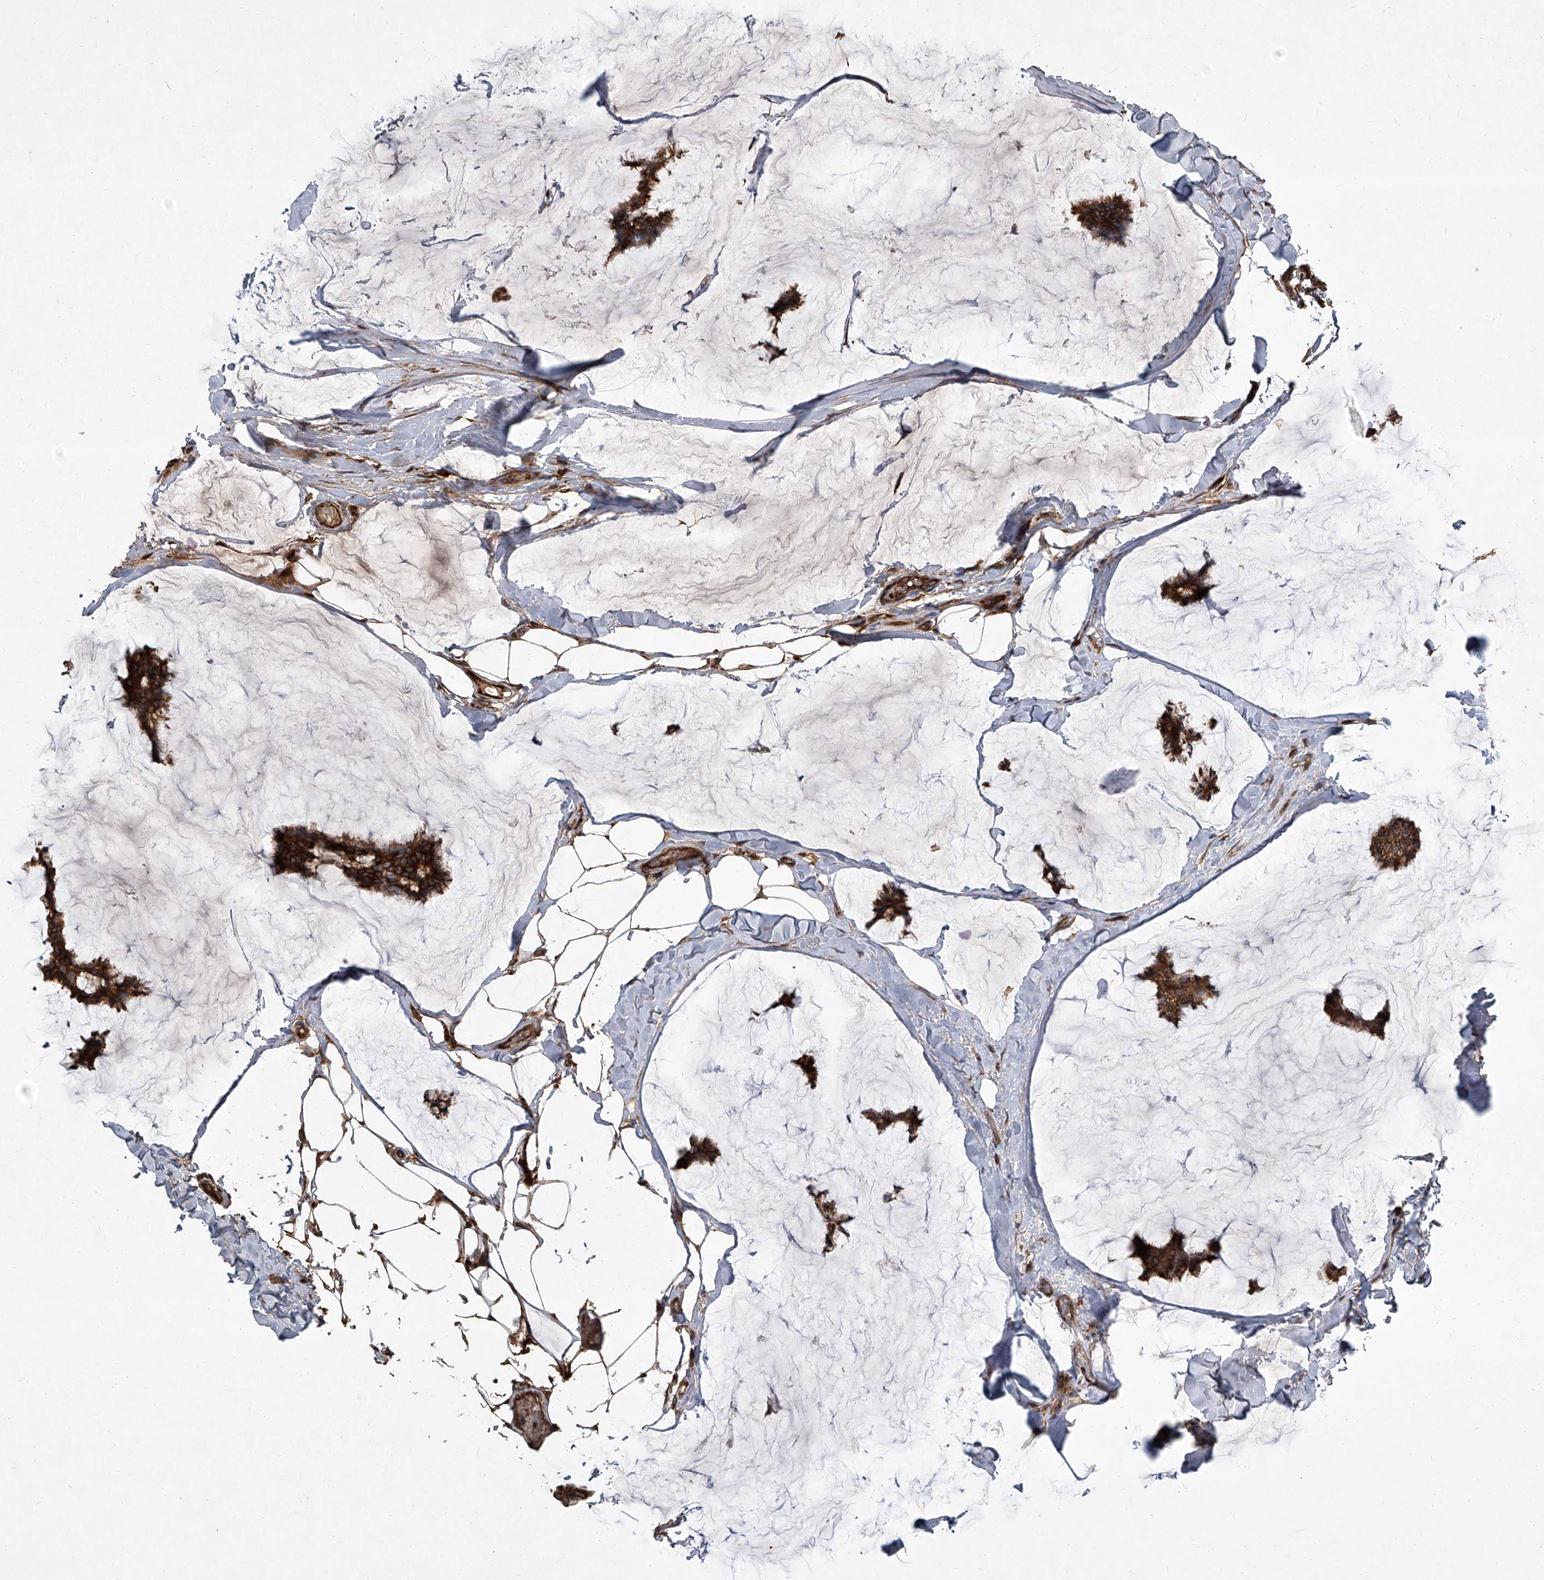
{"staining": {"intensity": "strong", "quantity": ">75%", "location": "cytoplasmic/membranous"}, "tissue": "breast cancer", "cell_type": "Tumor cells", "image_type": "cancer", "snomed": [{"axis": "morphology", "description": "Duct carcinoma"}, {"axis": "topography", "description": "Breast"}], "caption": "Tumor cells show strong cytoplasmic/membranous positivity in approximately >75% of cells in intraductal carcinoma (breast).", "gene": "EVA1C", "patient": {"sex": "female", "age": 93}}